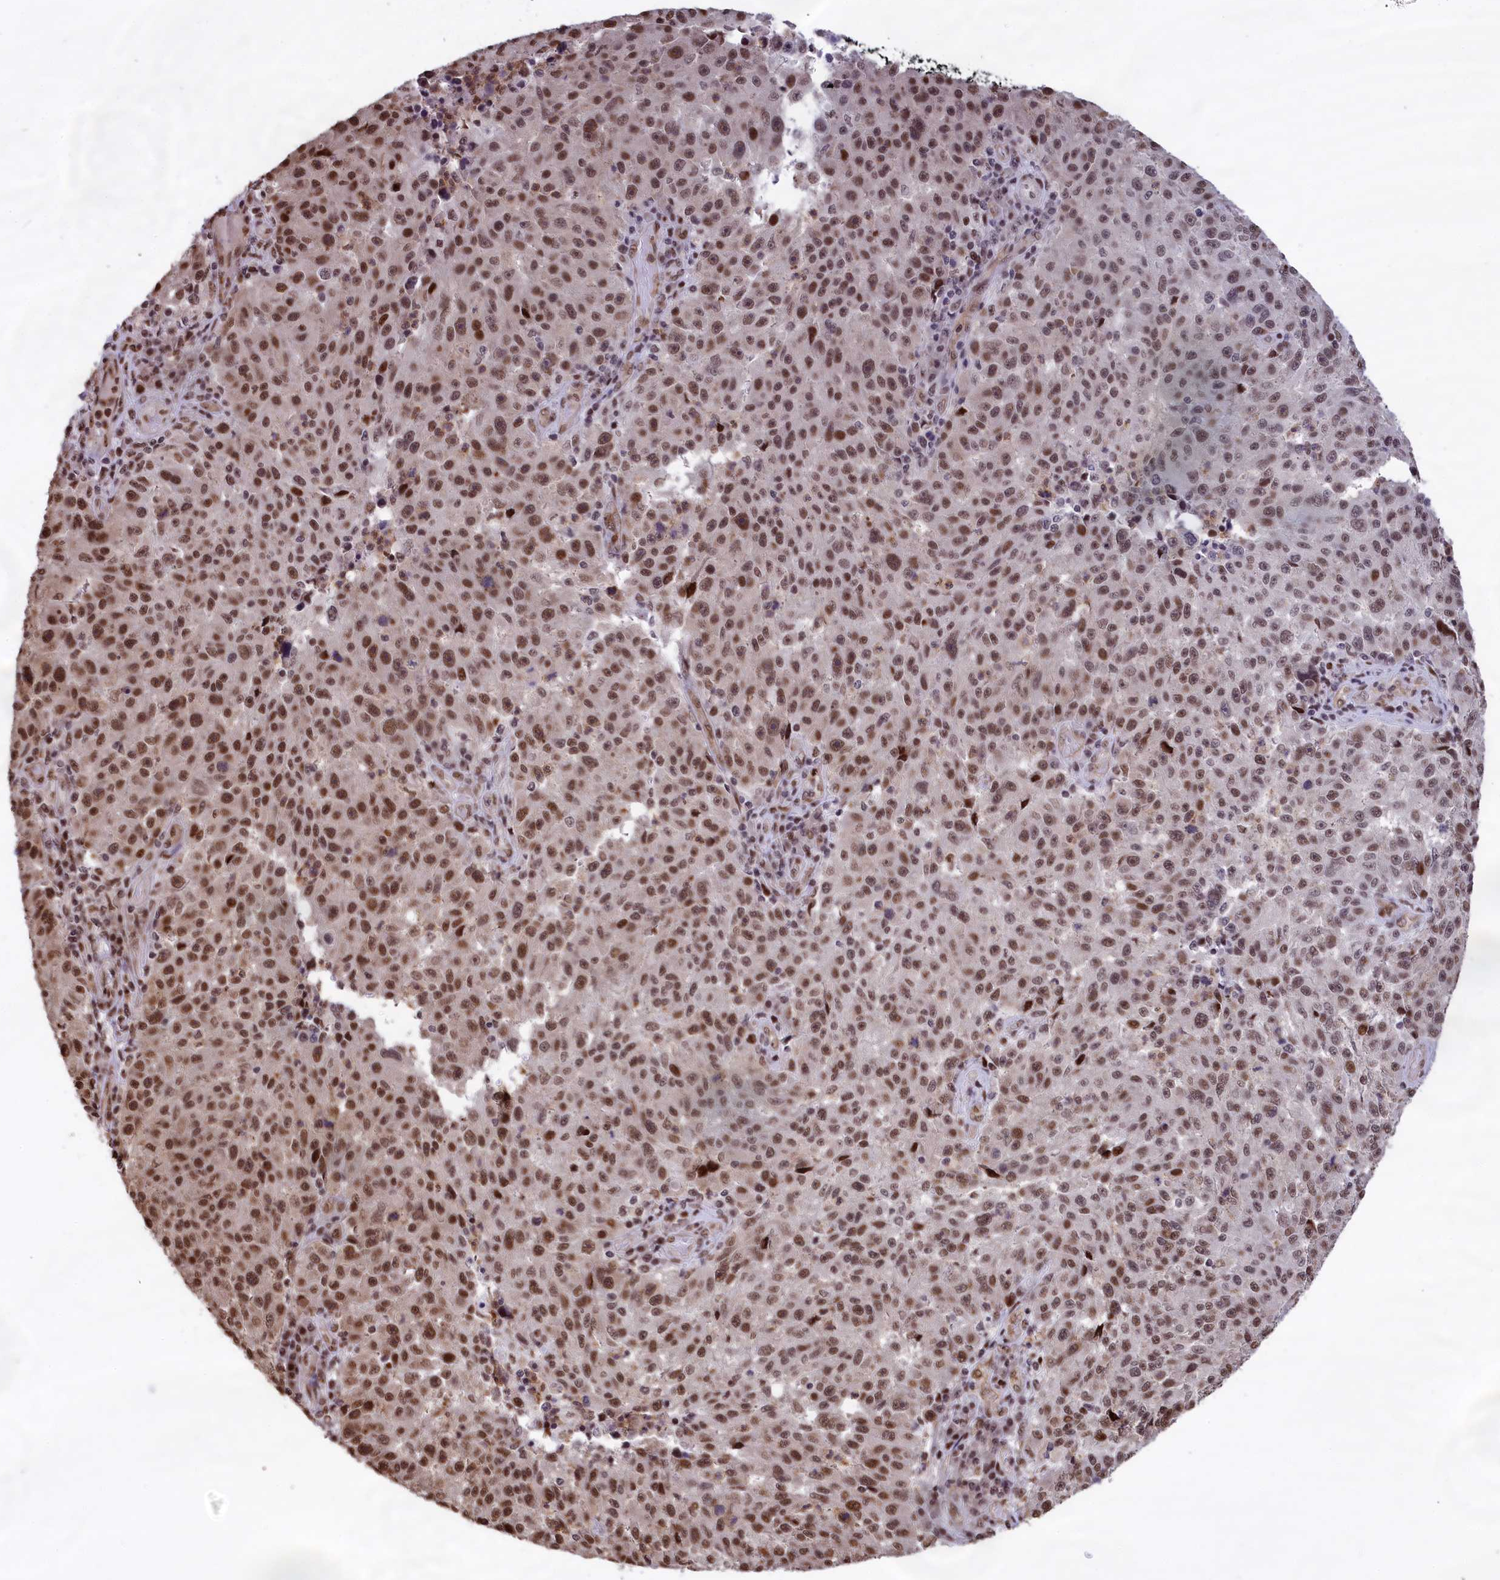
{"staining": {"intensity": "moderate", "quantity": ">75%", "location": "nuclear"}, "tissue": "melanoma", "cell_type": "Tumor cells", "image_type": "cancer", "snomed": [{"axis": "morphology", "description": "Malignant melanoma, NOS"}, {"axis": "topography", "description": "Skin"}], "caption": "Moderate nuclear expression is appreciated in about >75% of tumor cells in malignant melanoma.", "gene": "RELB", "patient": {"sex": "male", "age": 53}}